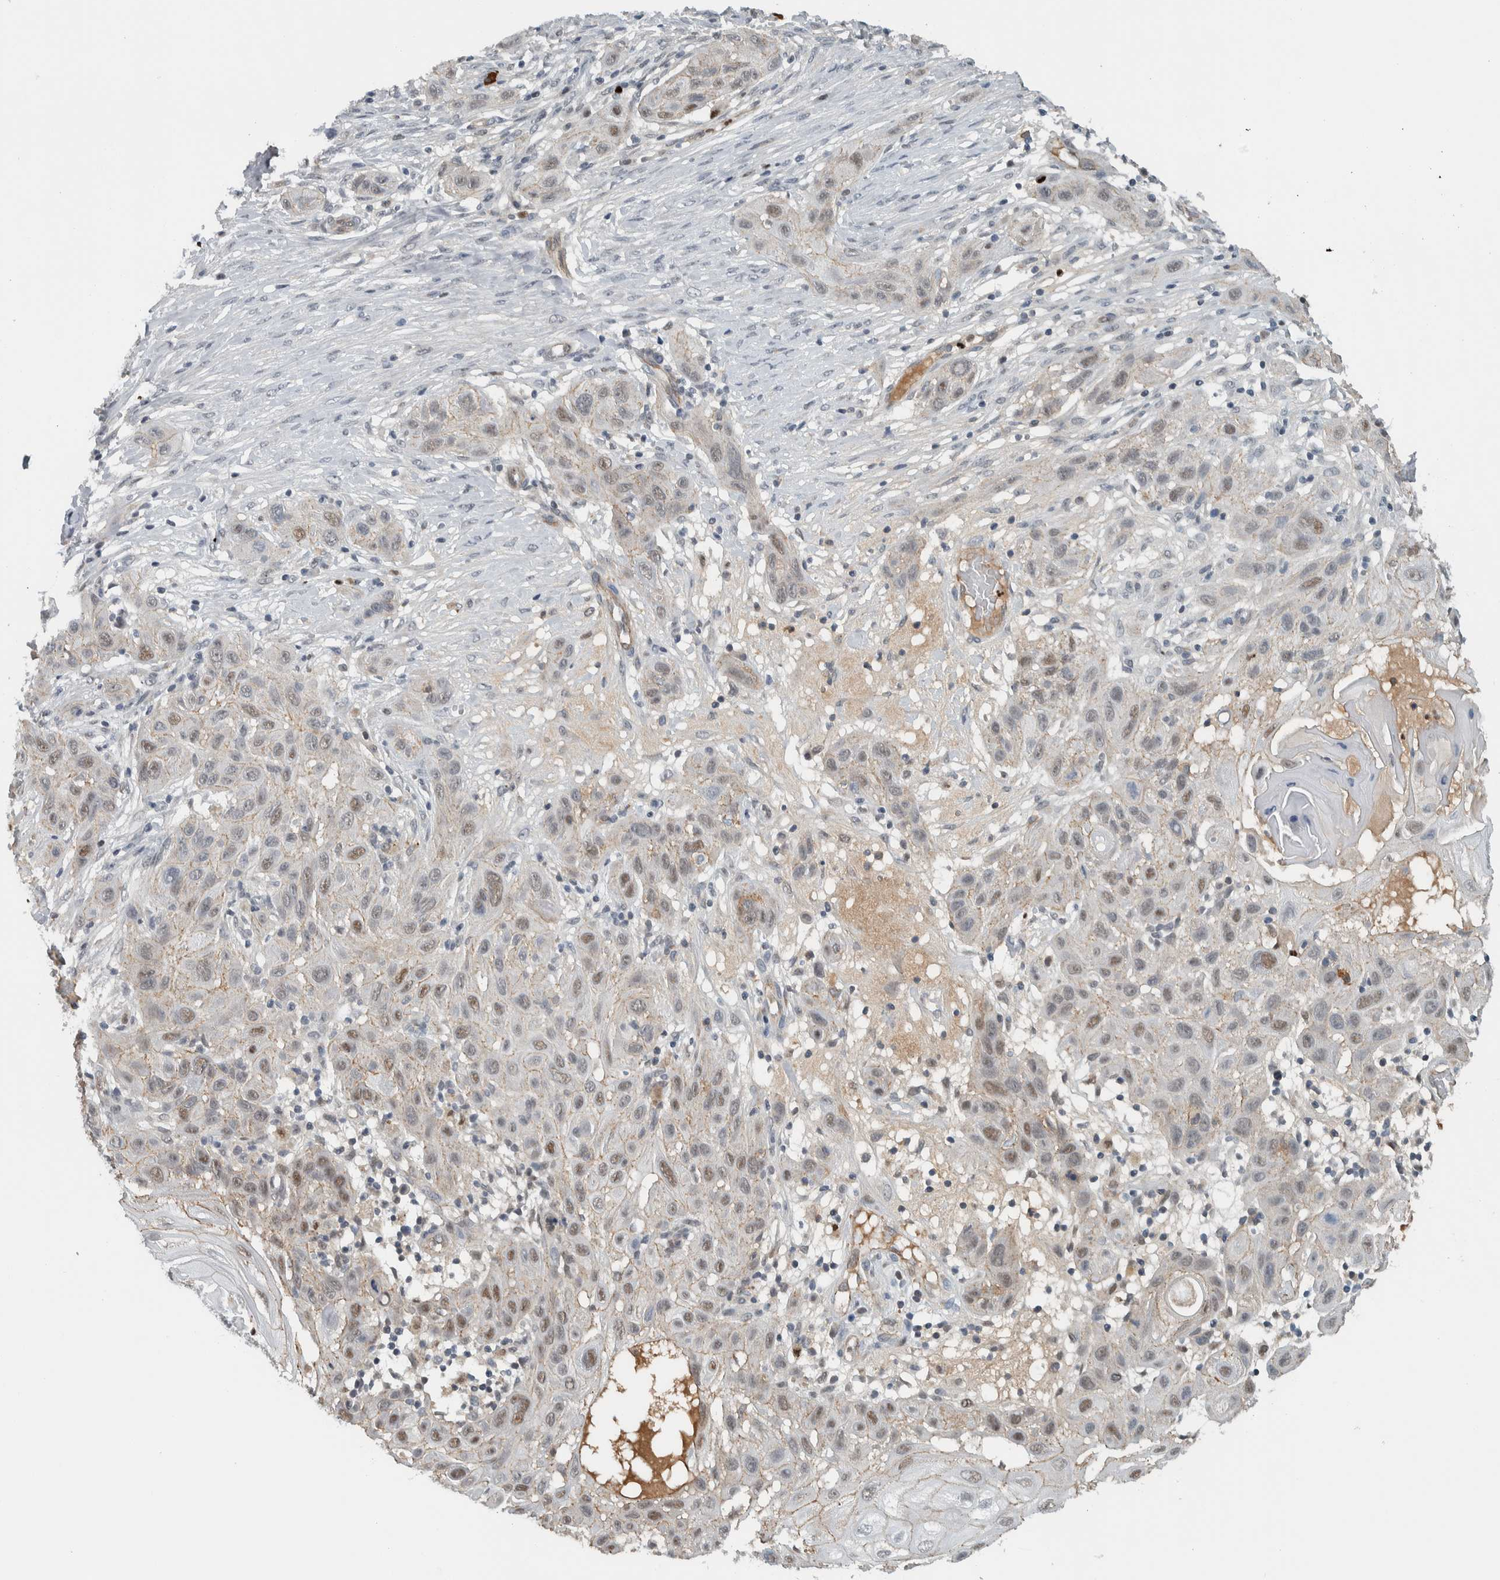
{"staining": {"intensity": "weak", "quantity": "25%-75%", "location": "nuclear"}, "tissue": "skin cancer", "cell_type": "Tumor cells", "image_type": "cancer", "snomed": [{"axis": "morphology", "description": "Squamous cell carcinoma, NOS"}, {"axis": "topography", "description": "Skin"}], "caption": "Protein staining exhibits weak nuclear expression in approximately 25%-75% of tumor cells in squamous cell carcinoma (skin). (Stains: DAB (3,3'-diaminobenzidine) in brown, nuclei in blue, Microscopy: brightfield microscopy at high magnification).", "gene": "ADPRM", "patient": {"sex": "female", "age": 96}}